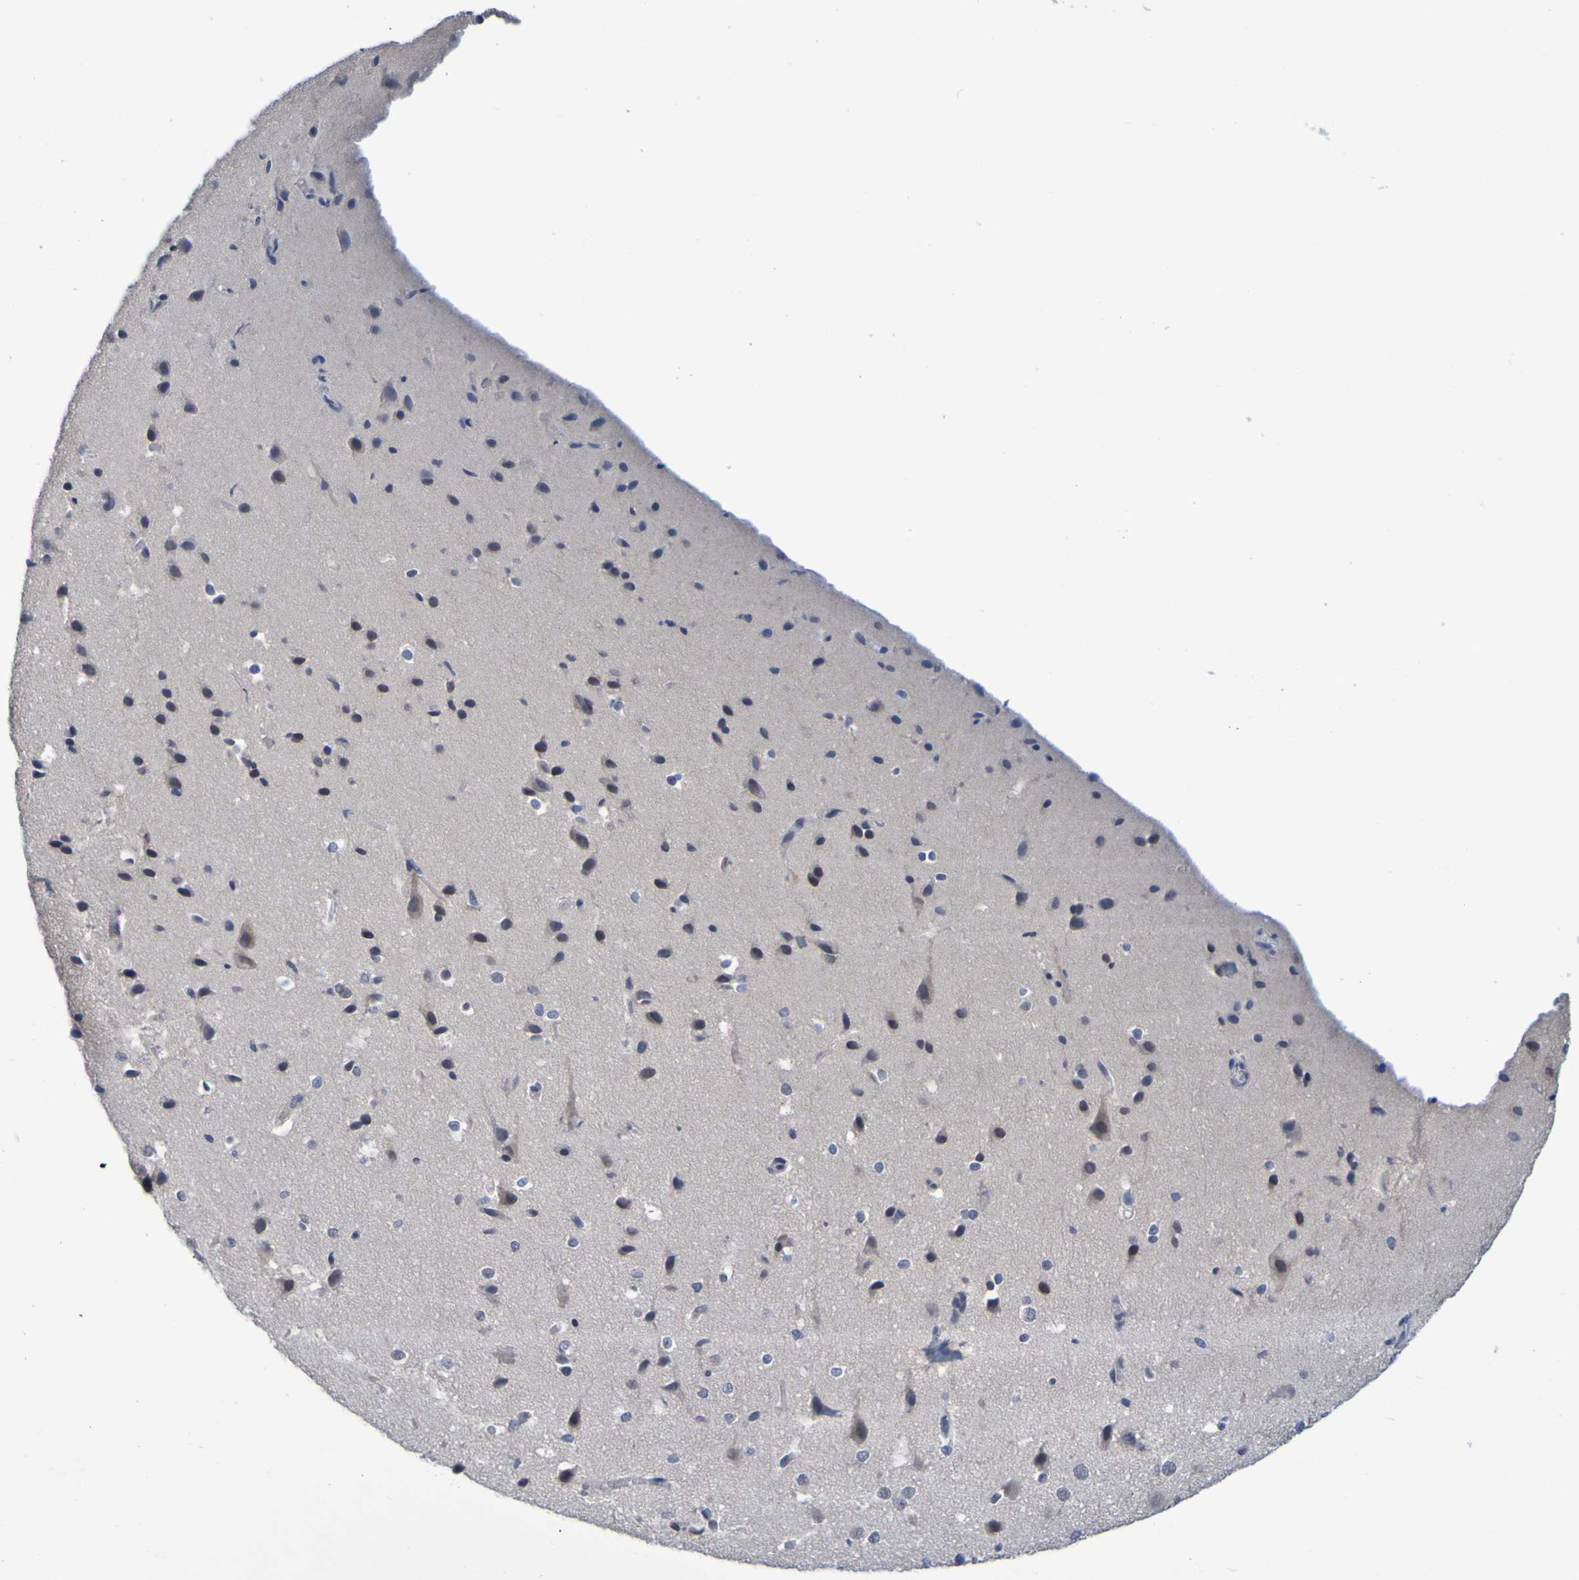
{"staining": {"intensity": "negative", "quantity": "none", "location": "none"}, "tissue": "cerebral cortex", "cell_type": "Endothelial cells", "image_type": "normal", "snomed": [{"axis": "morphology", "description": "Normal tissue, NOS"}, {"axis": "morphology", "description": "Developmental malformation"}, {"axis": "topography", "description": "Cerebral cortex"}], "caption": "Cerebral cortex stained for a protein using immunohistochemistry displays no positivity endothelial cells.", "gene": "ENDOU", "patient": {"sex": "female", "age": 30}}